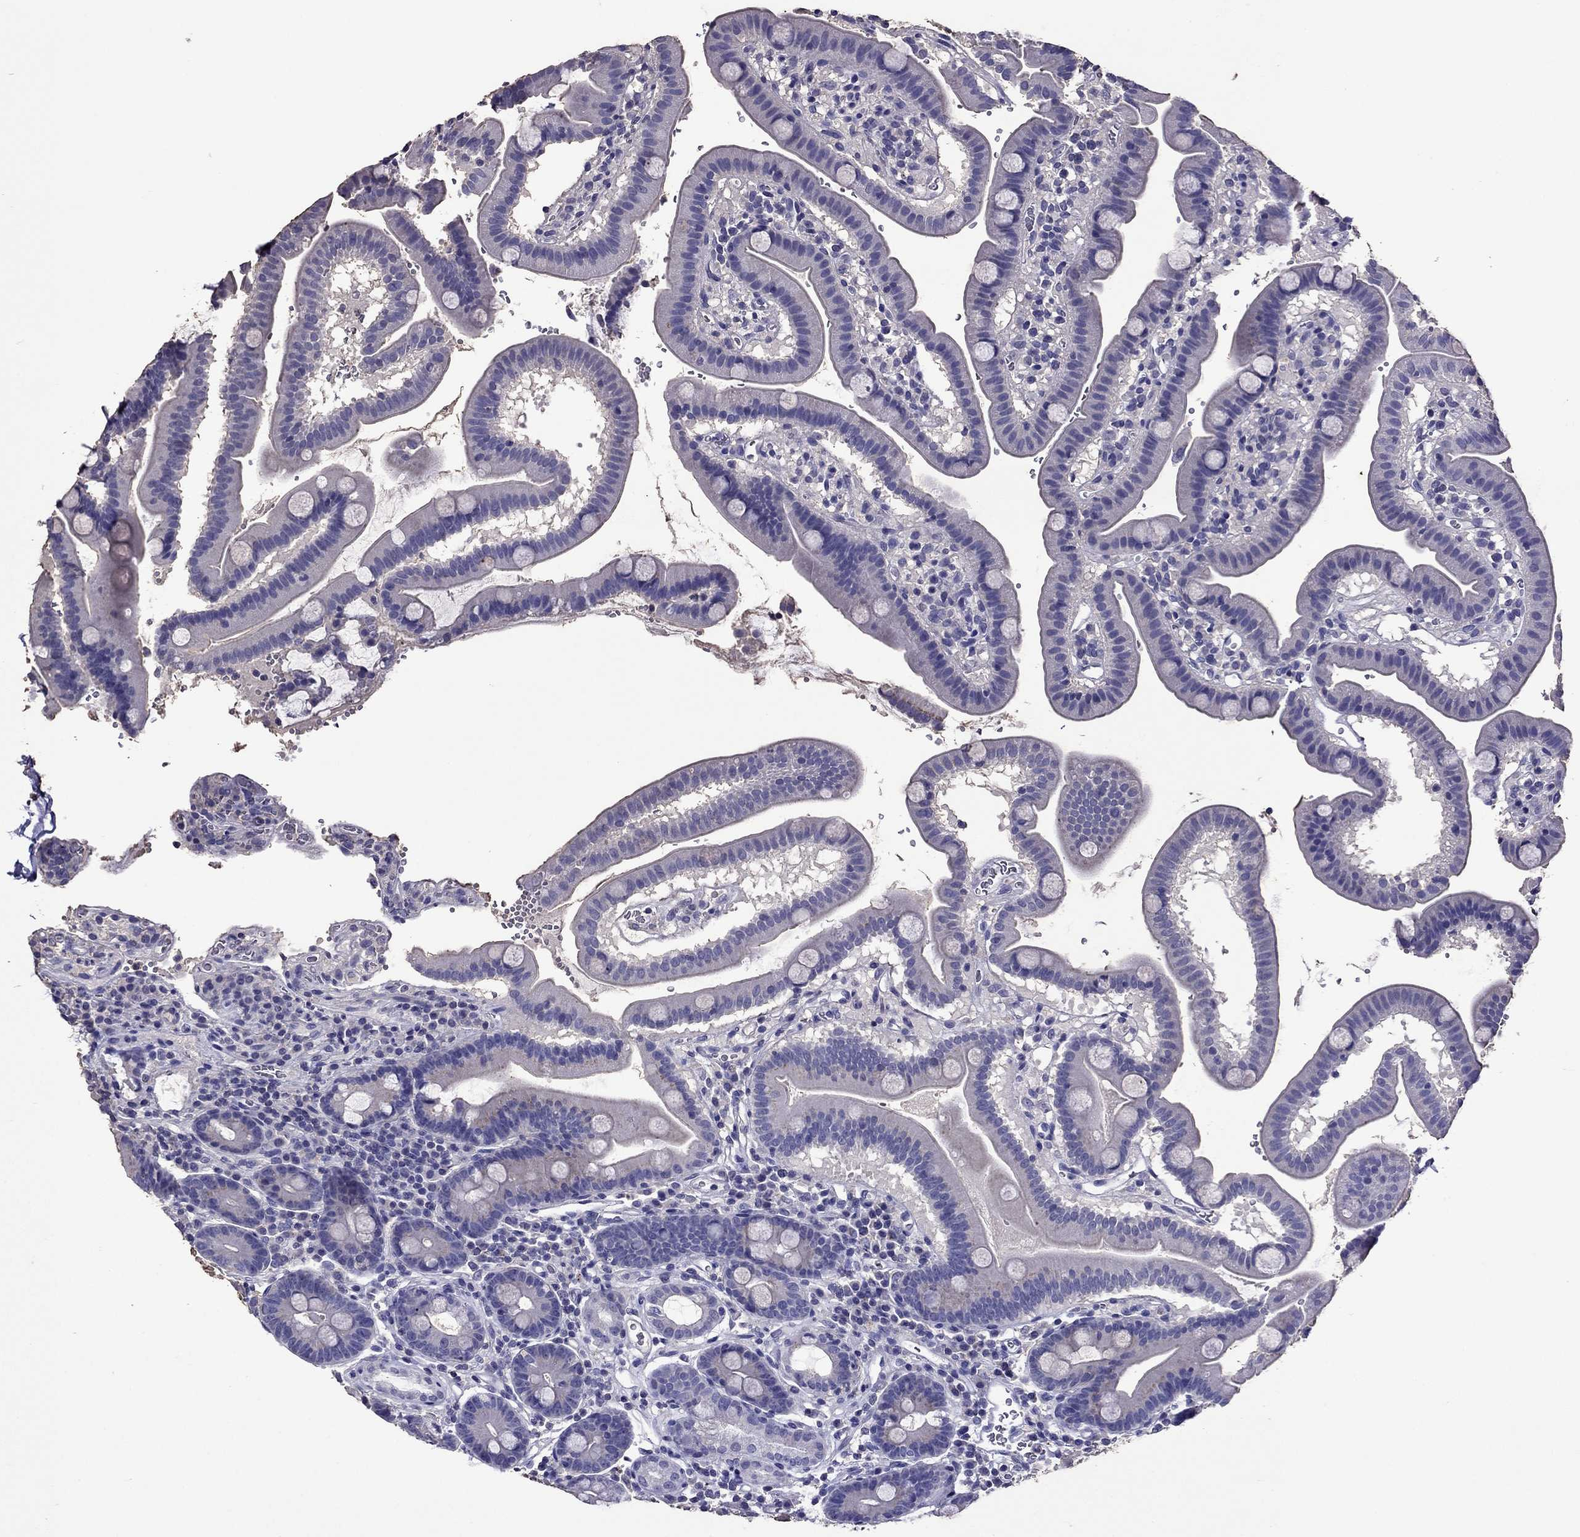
{"staining": {"intensity": "negative", "quantity": "none", "location": "none"}, "tissue": "duodenum", "cell_type": "Glandular cells", "image_type": "normal", "snomed": [{"axis": "morphology", "description": "Normal tissue, NOS"}, {"axis": "topography", "description": "Duodenum"}], "caption": "Immunohistochemistry (IHC) of normal duodenum shows no staining in glandular cells. (DAB (3,3'-diaminobenzidine) immunohistochemistry (IHC), high magnification).", "gene": "NKX3", "patient": {"sex": "male", "age": 59}}